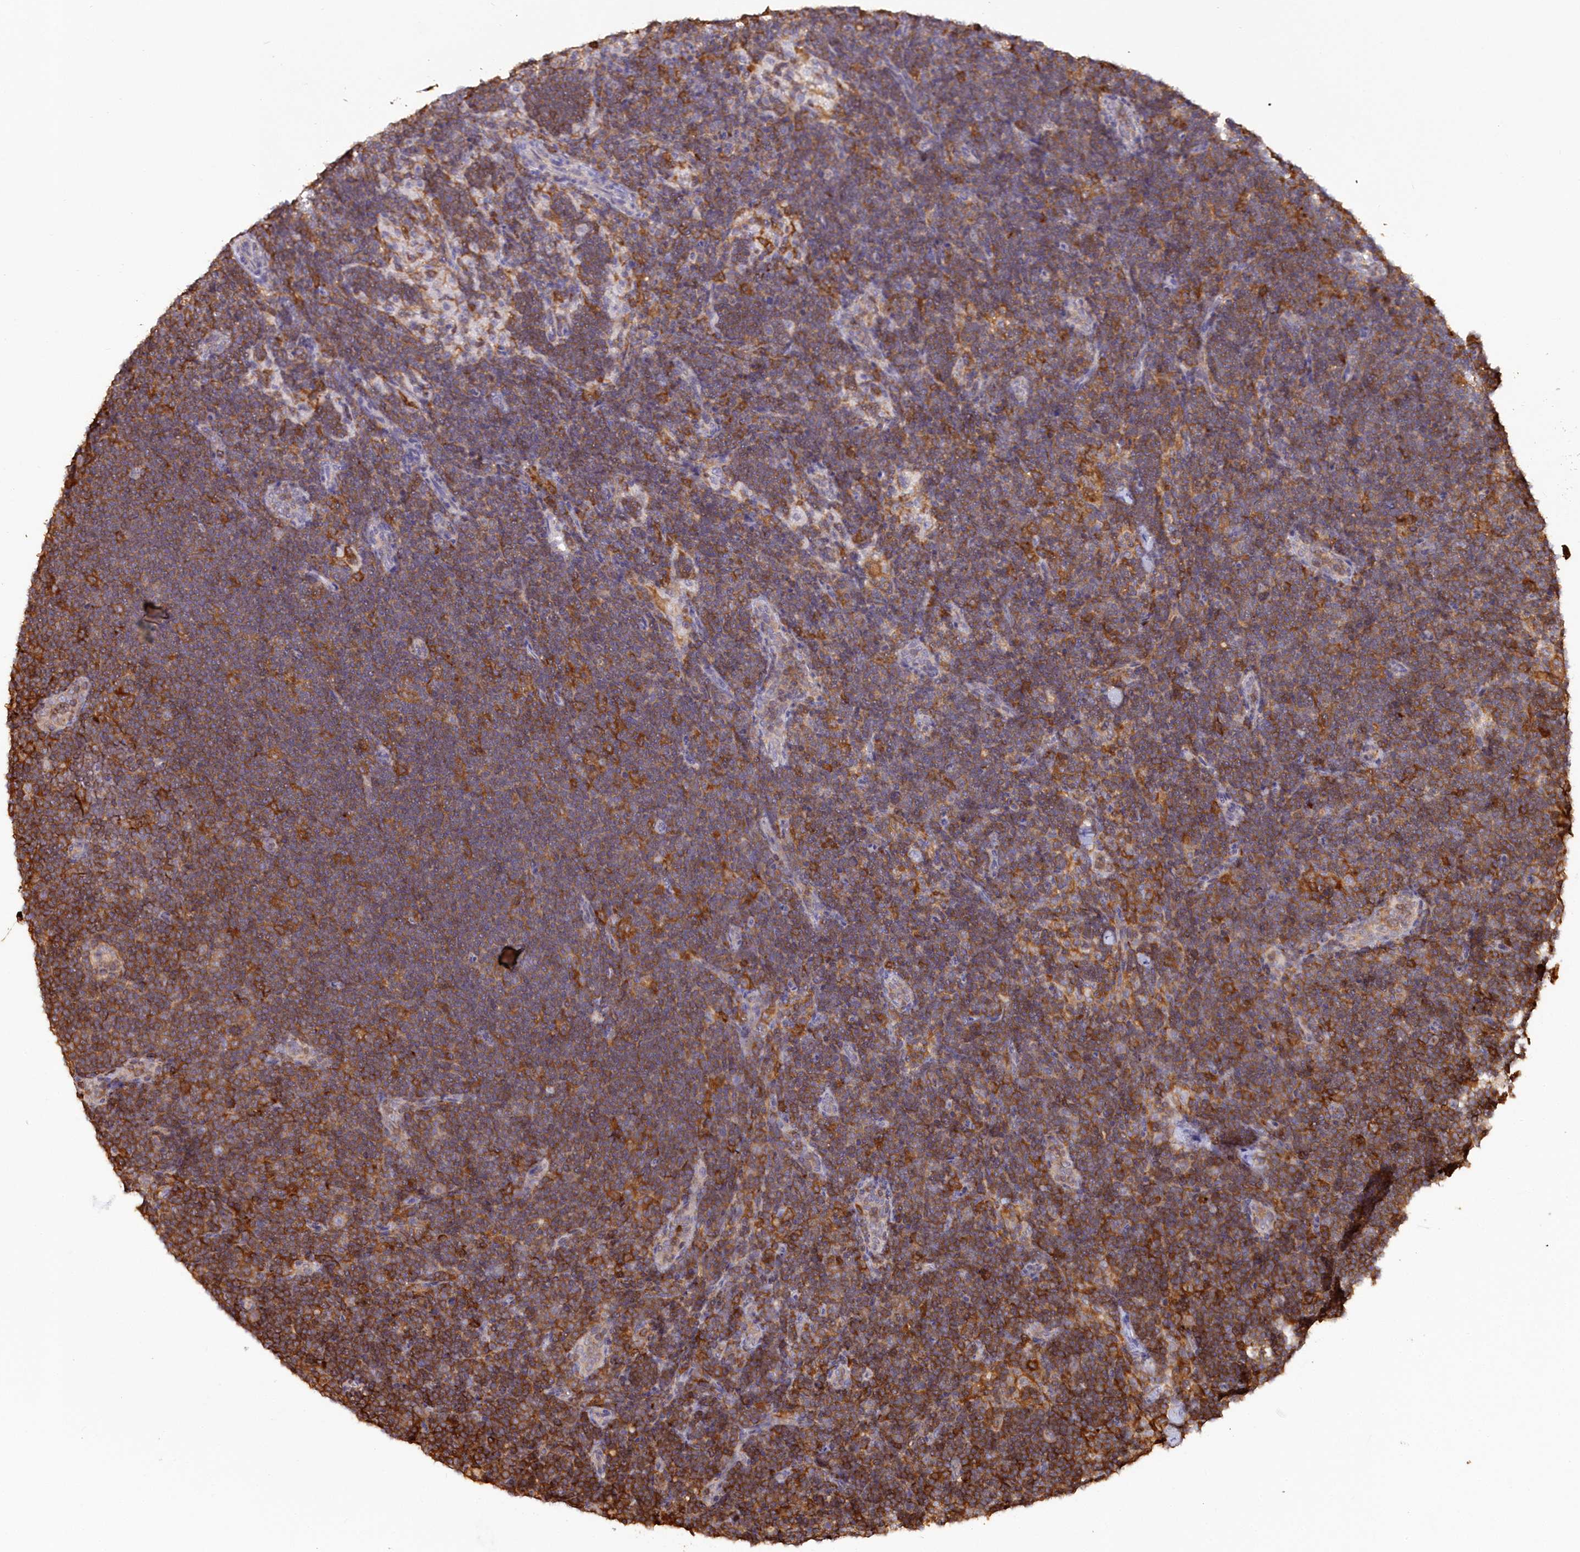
{"staining": {"intensity": "moderate", "quantity": "25%-75%", "location": "cytoplasmic/membranous"}, "tissue": "lymph node", "cell_type": "Germinal center cells", "image_type": "normal", "snomed": [{"axis": "morphology", "description": "Normal tissue, NOS"}, {"axis": "topography", "description": "Lymph node"}], "caption": "Immunohistochemistry (IHC) (DAB (3,3'-diaminobenzidine)) staining of normal human lymph node exhibits moderate cytoplasmic/membranous protein positivity in approximately 25%-75% of germinal center cells. Immunohistochemistry (IHC) stains the protein of interest in brown and the nuclei are stained blue.", "gene": "SNED1", "patient": {"sex": "female", "age": 22}}